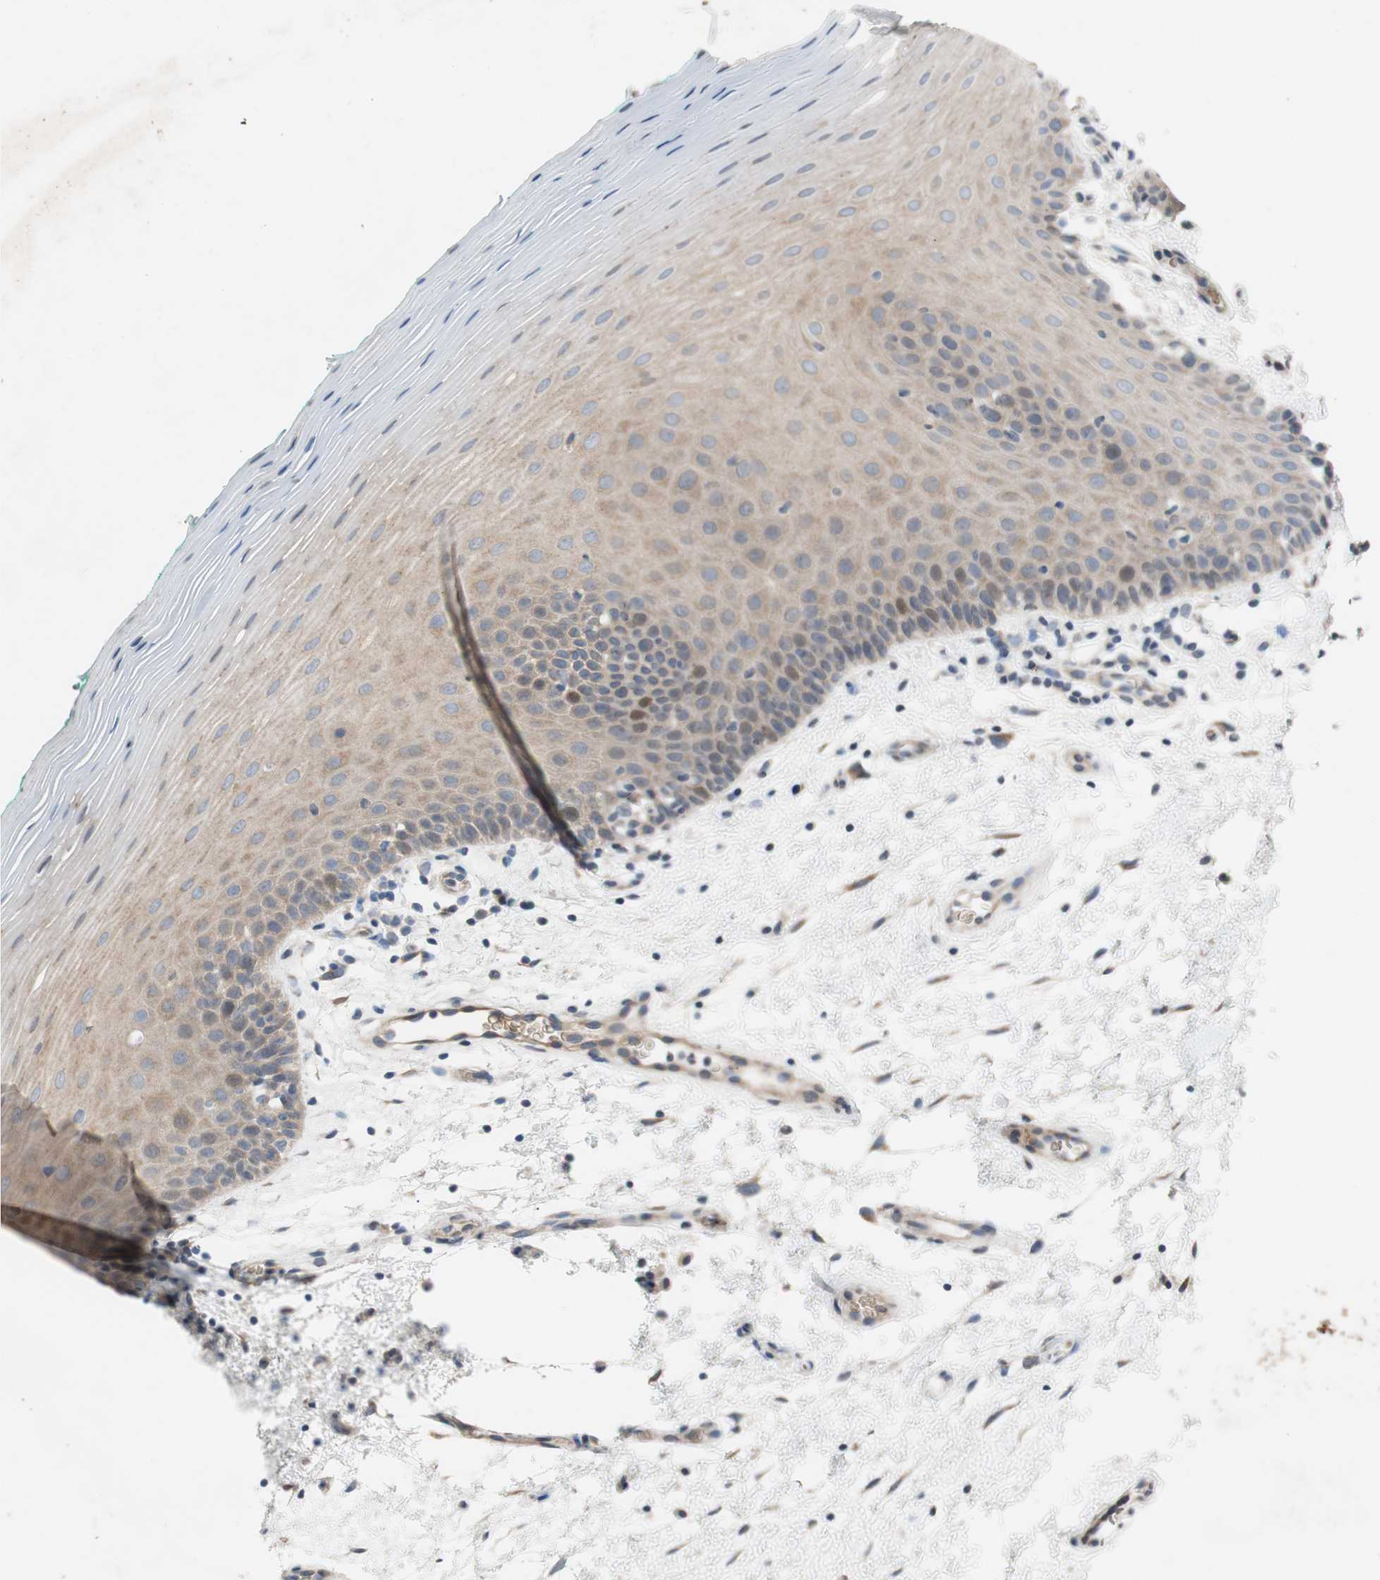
{"staining": {"intensity": "weak", "quantity": ">75%", "location": "cytoplasmic/membranous"}, "tissue": "oral mucosa", "cell_type": "Squamous epithelial cells", "image_type": "normal", "snomed": [{"axis": "morphology", "description": "Normal tissue, NOS"}, {"axis": "topography", "description": "Skeletal muscle"}, {"axis": "topography", "description": "Oral tissue"}], "caption": "Squamous epithelial cells demonstrate low levels of weak cytoplasmic/membranous positivity in about >75% of cells in normal human oral mucosa.", "gene": "ADD2", "patient": {"sex": "male", "age": 58}}